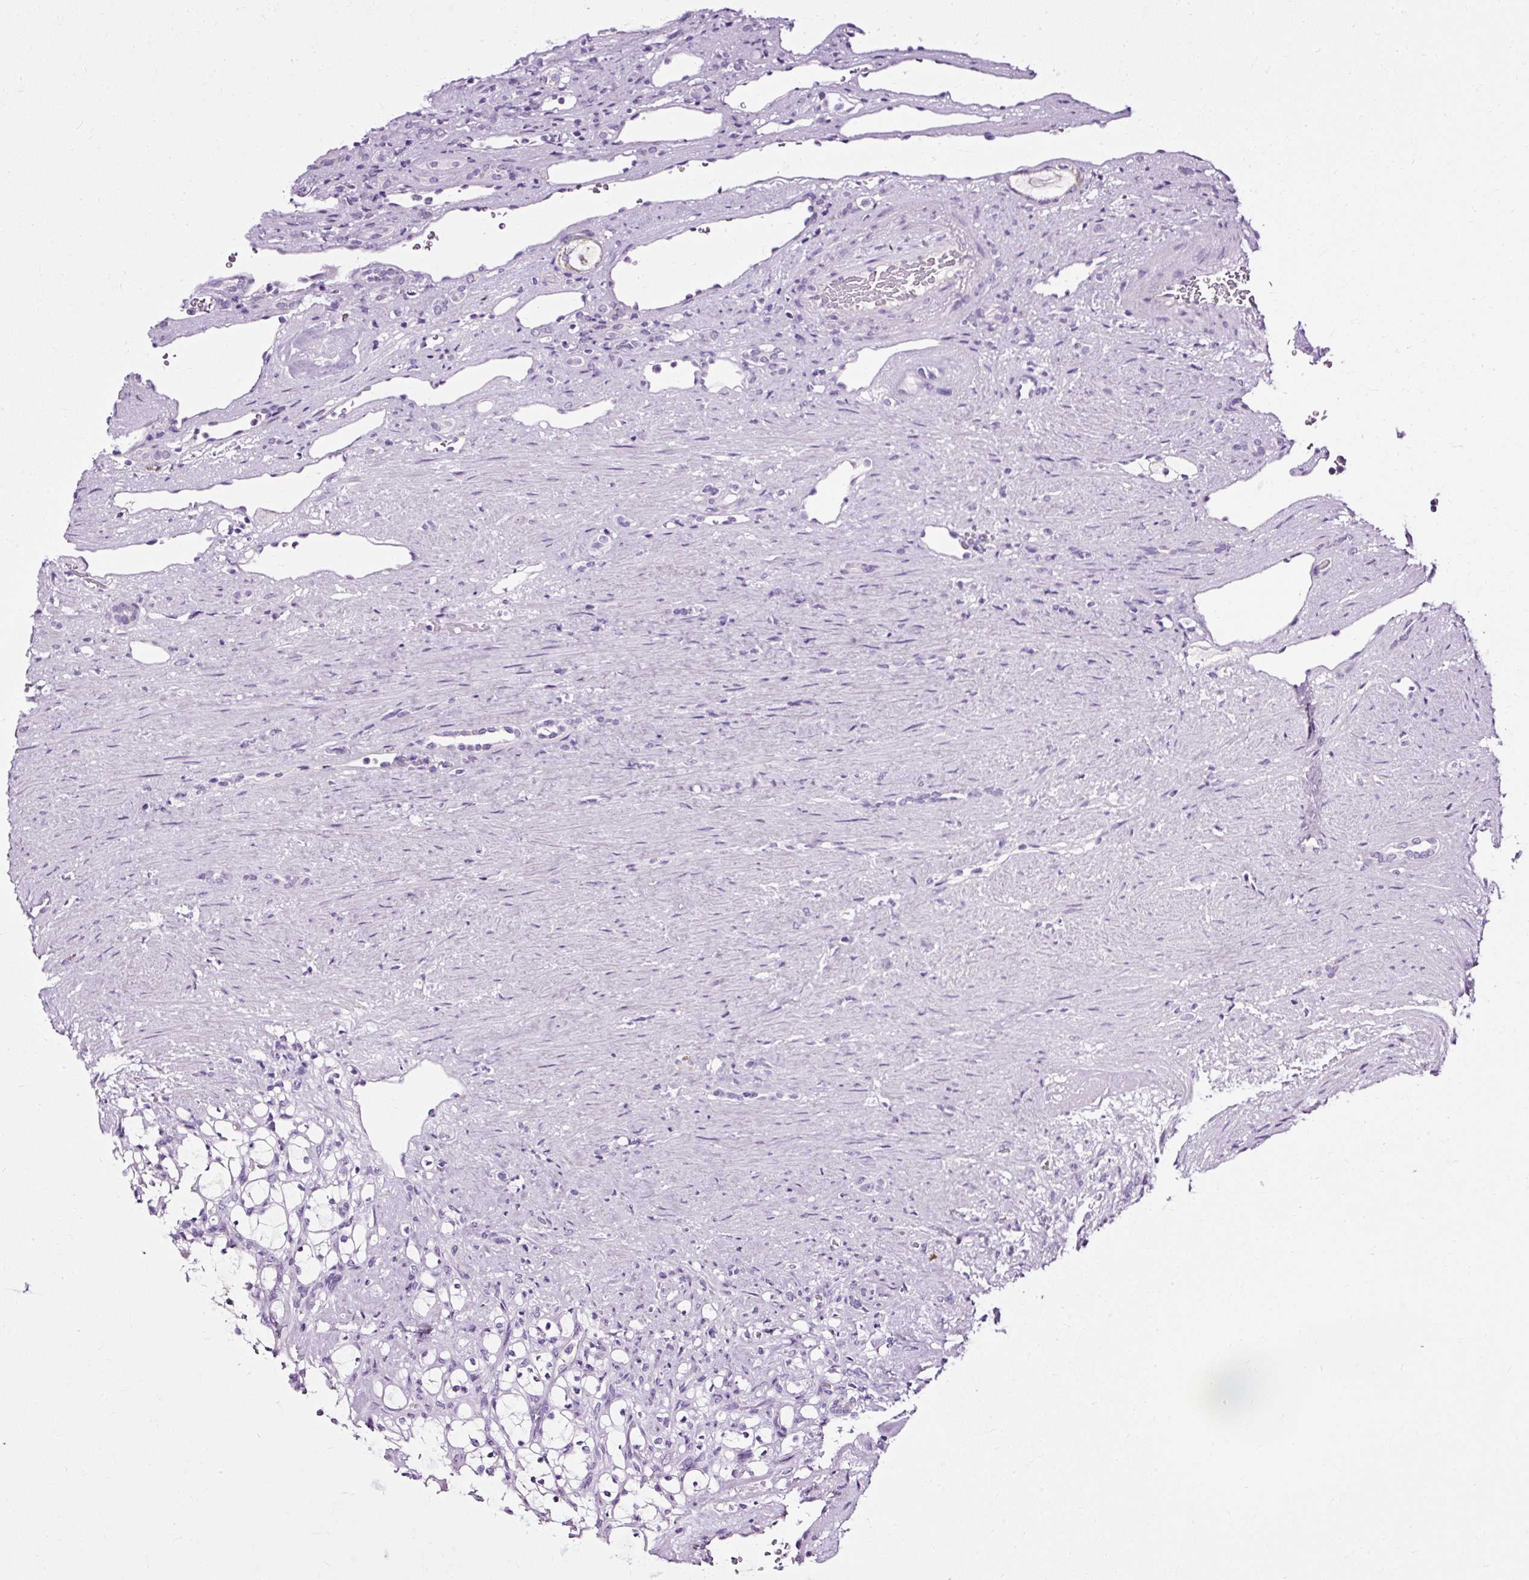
{"staining": {"intensity": "negative", "quantity": "none", "location": "none"}, "tissue": "renal cancer", "cell_type": "Tumor cells", "image_type": "cancer", "snomed": [{"axis": "morphology", "description": "Adenocarcinoma, NOS"}, {"axis": "topography", "description": "Kidney"}], "caption": "Tumor cells are negative for brown protein staining in renal cancer (adenocarcinoma).", "gene": "ATP2A1", "patient": {"sex": "female", "age": 69}}